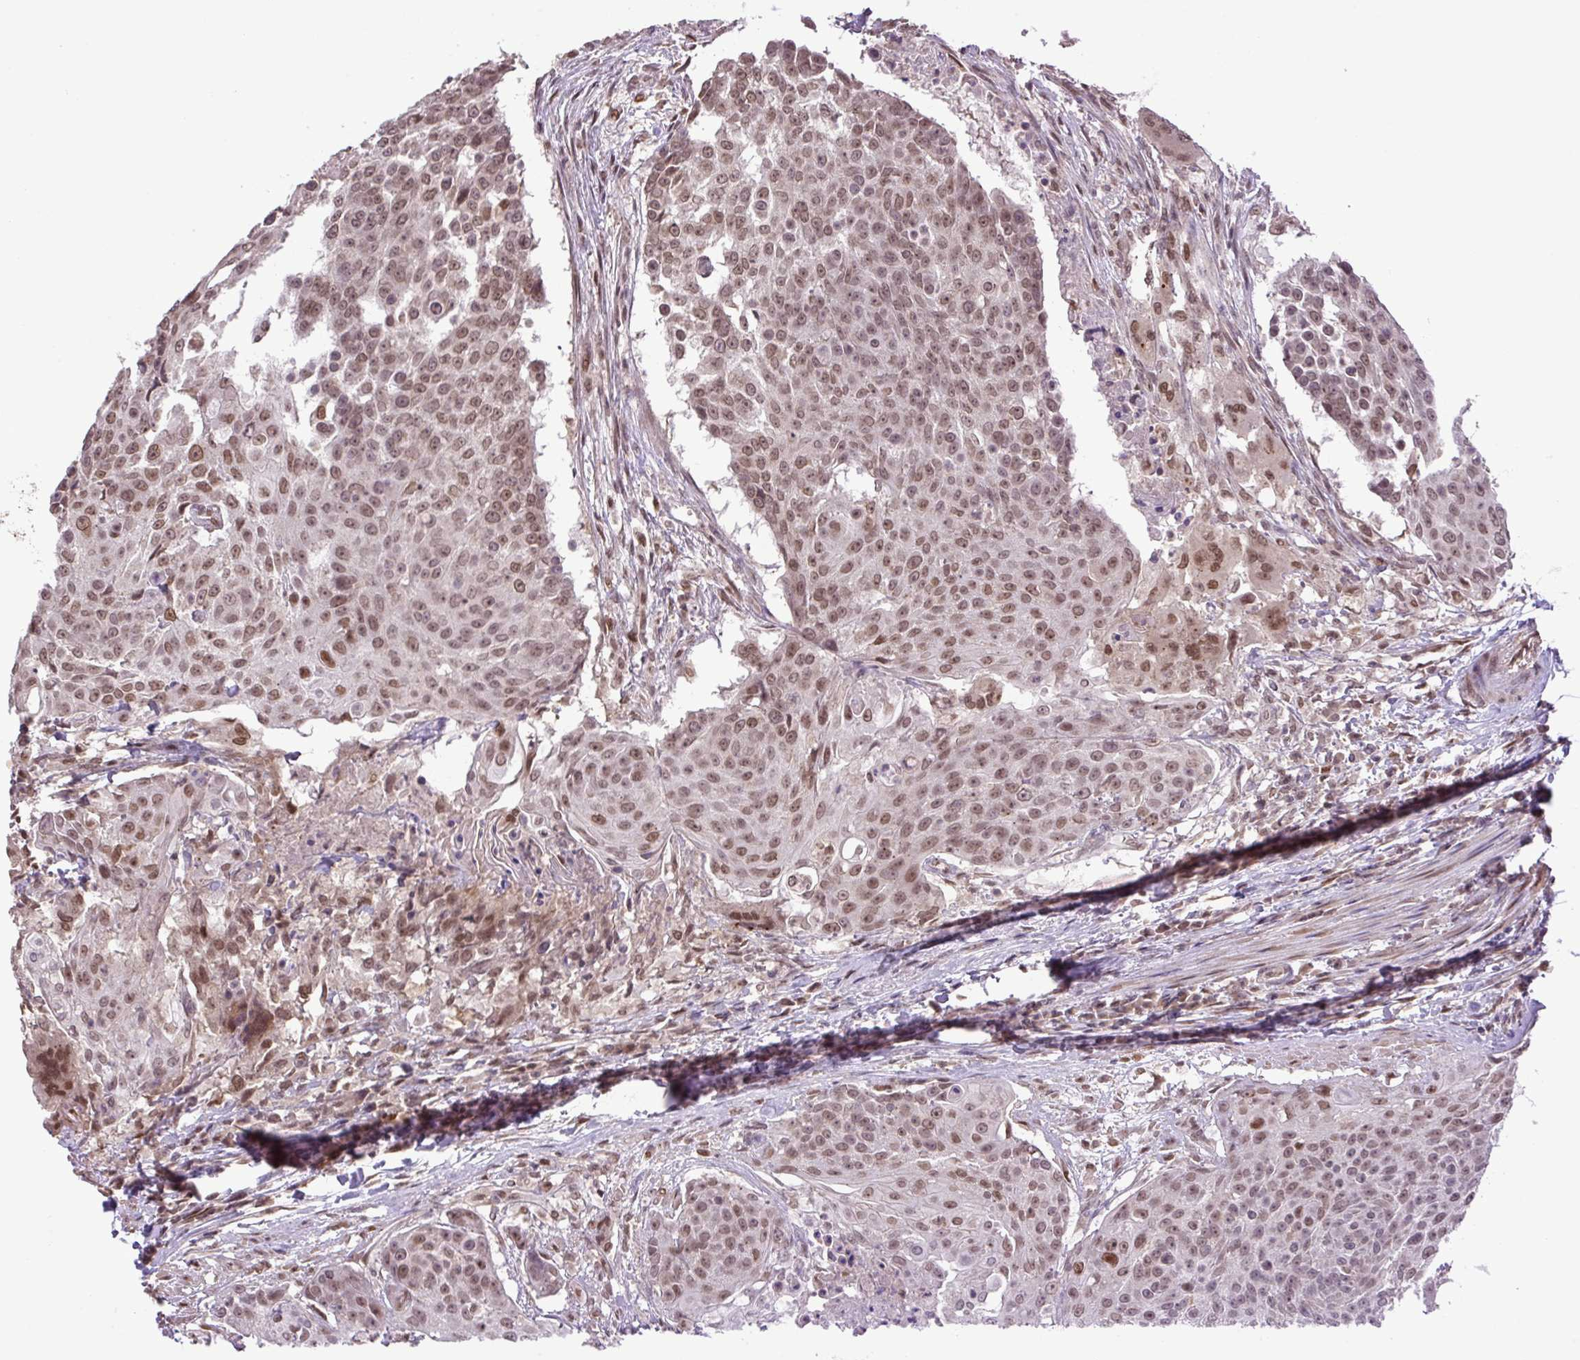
{"staining": {"intensity": "moderate", "quantity": ">75%", "location": "nuclear"}, "tissue": "urothelial cancer", "cell_type": "Tumor cells", "image_type": "cancer", "snomed": [{"axis": "morphology", "description": "Urothelial carcinoma, High grade"}, {"axis": "topography", "description": "Urinary bladder"}], "caption": "Urothelial carcinoma (high-grade) stained for a protein reveals moderate nuclear positivity in tumor cells.", "gene": "KPNA1", "patient": {"sex": "female", "age": 63}}